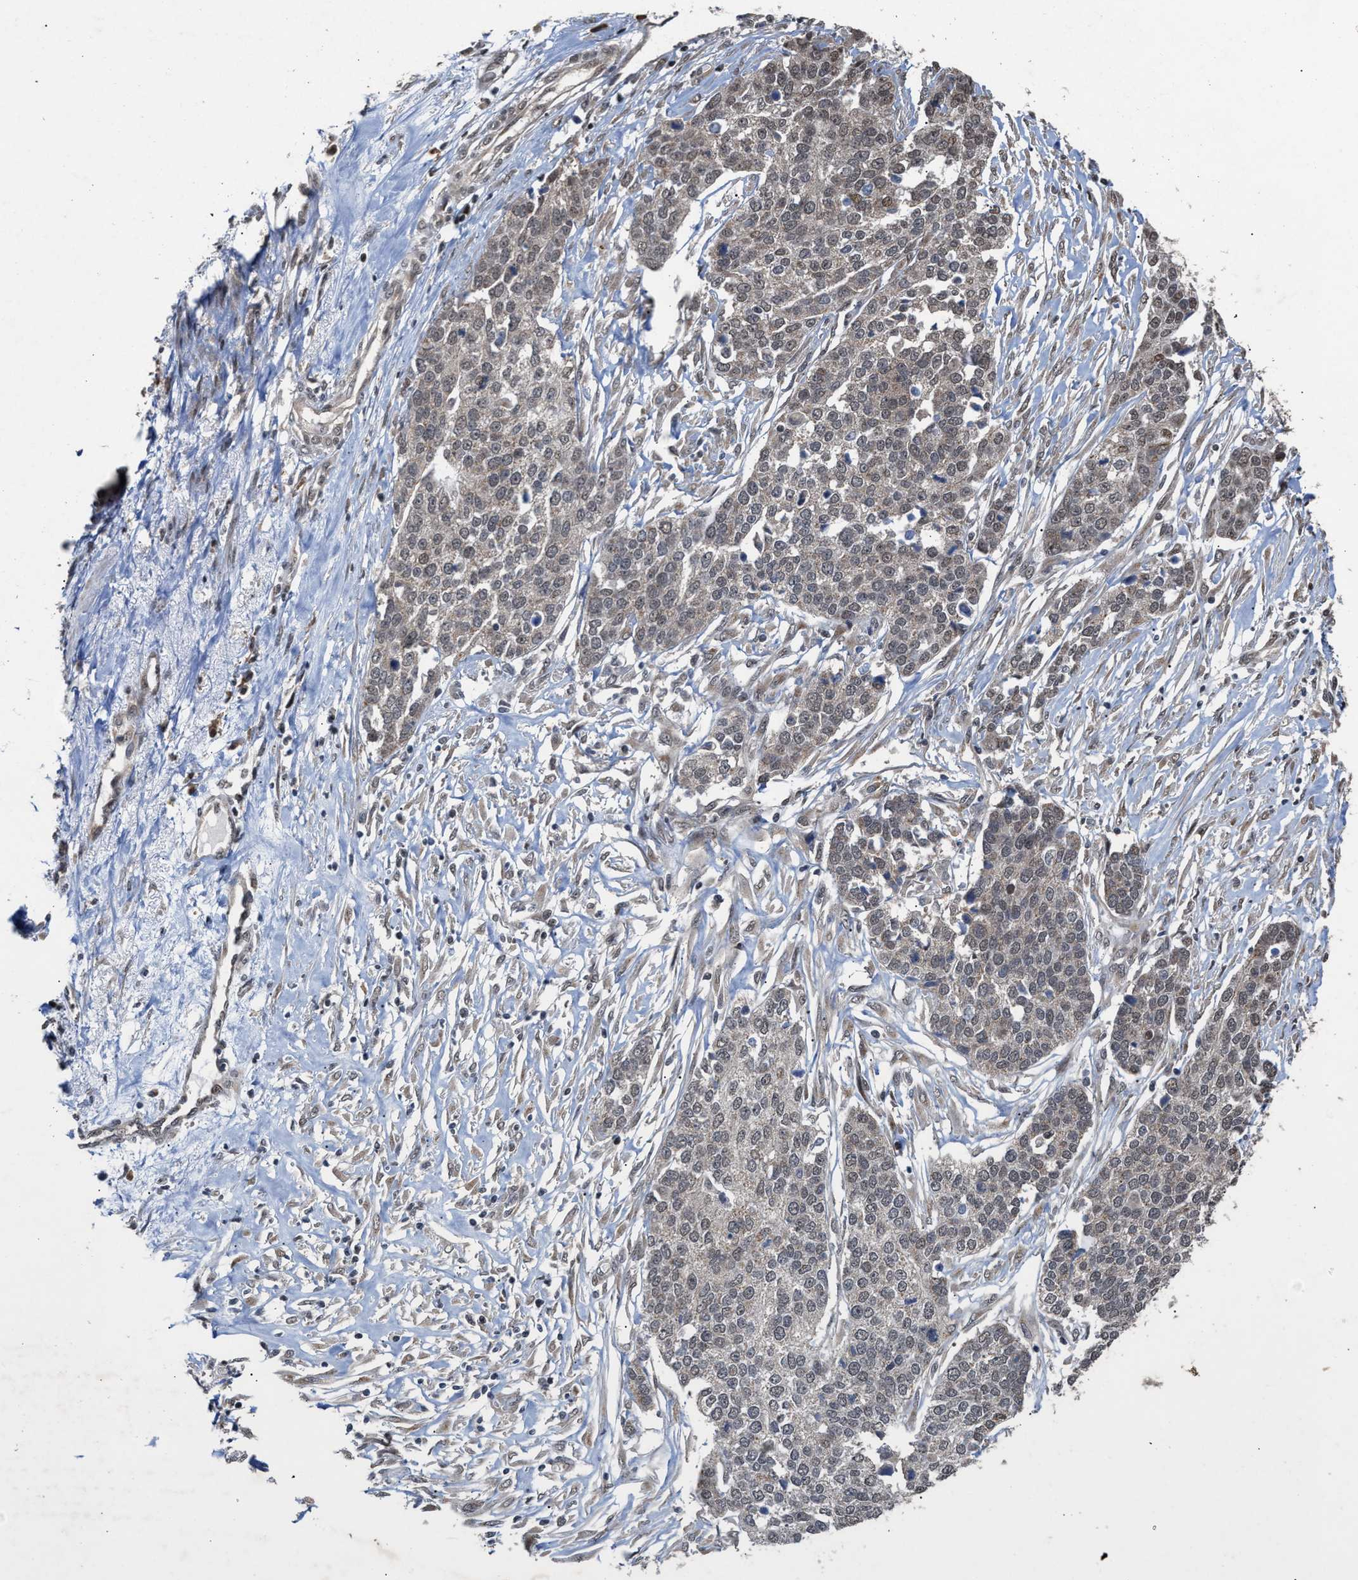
{"staining": {"intensity": "weak", "quantity": ">75%", "location": "cytoplasmic/membranous"}, "tissue": "ovarian cancer", "cell_type": "Tumor cells", "image_type": "cancer", "snomed": [{"axis": "morphology", "description": "Cystadenocarcinoma, serous, NOS"}, {"axis": "topography", "description": "Ovary"}], "caption": "A photomicrograph showing weak cytoplasmic/membranous expression in approximately >75% of tumor cells in ovarian cancer (serous cystadenocarcinoma), as visualized by brown immunohistochemical staining.", "gene": "MKNK2", "patient": {"sex": "female", "age": 44}}